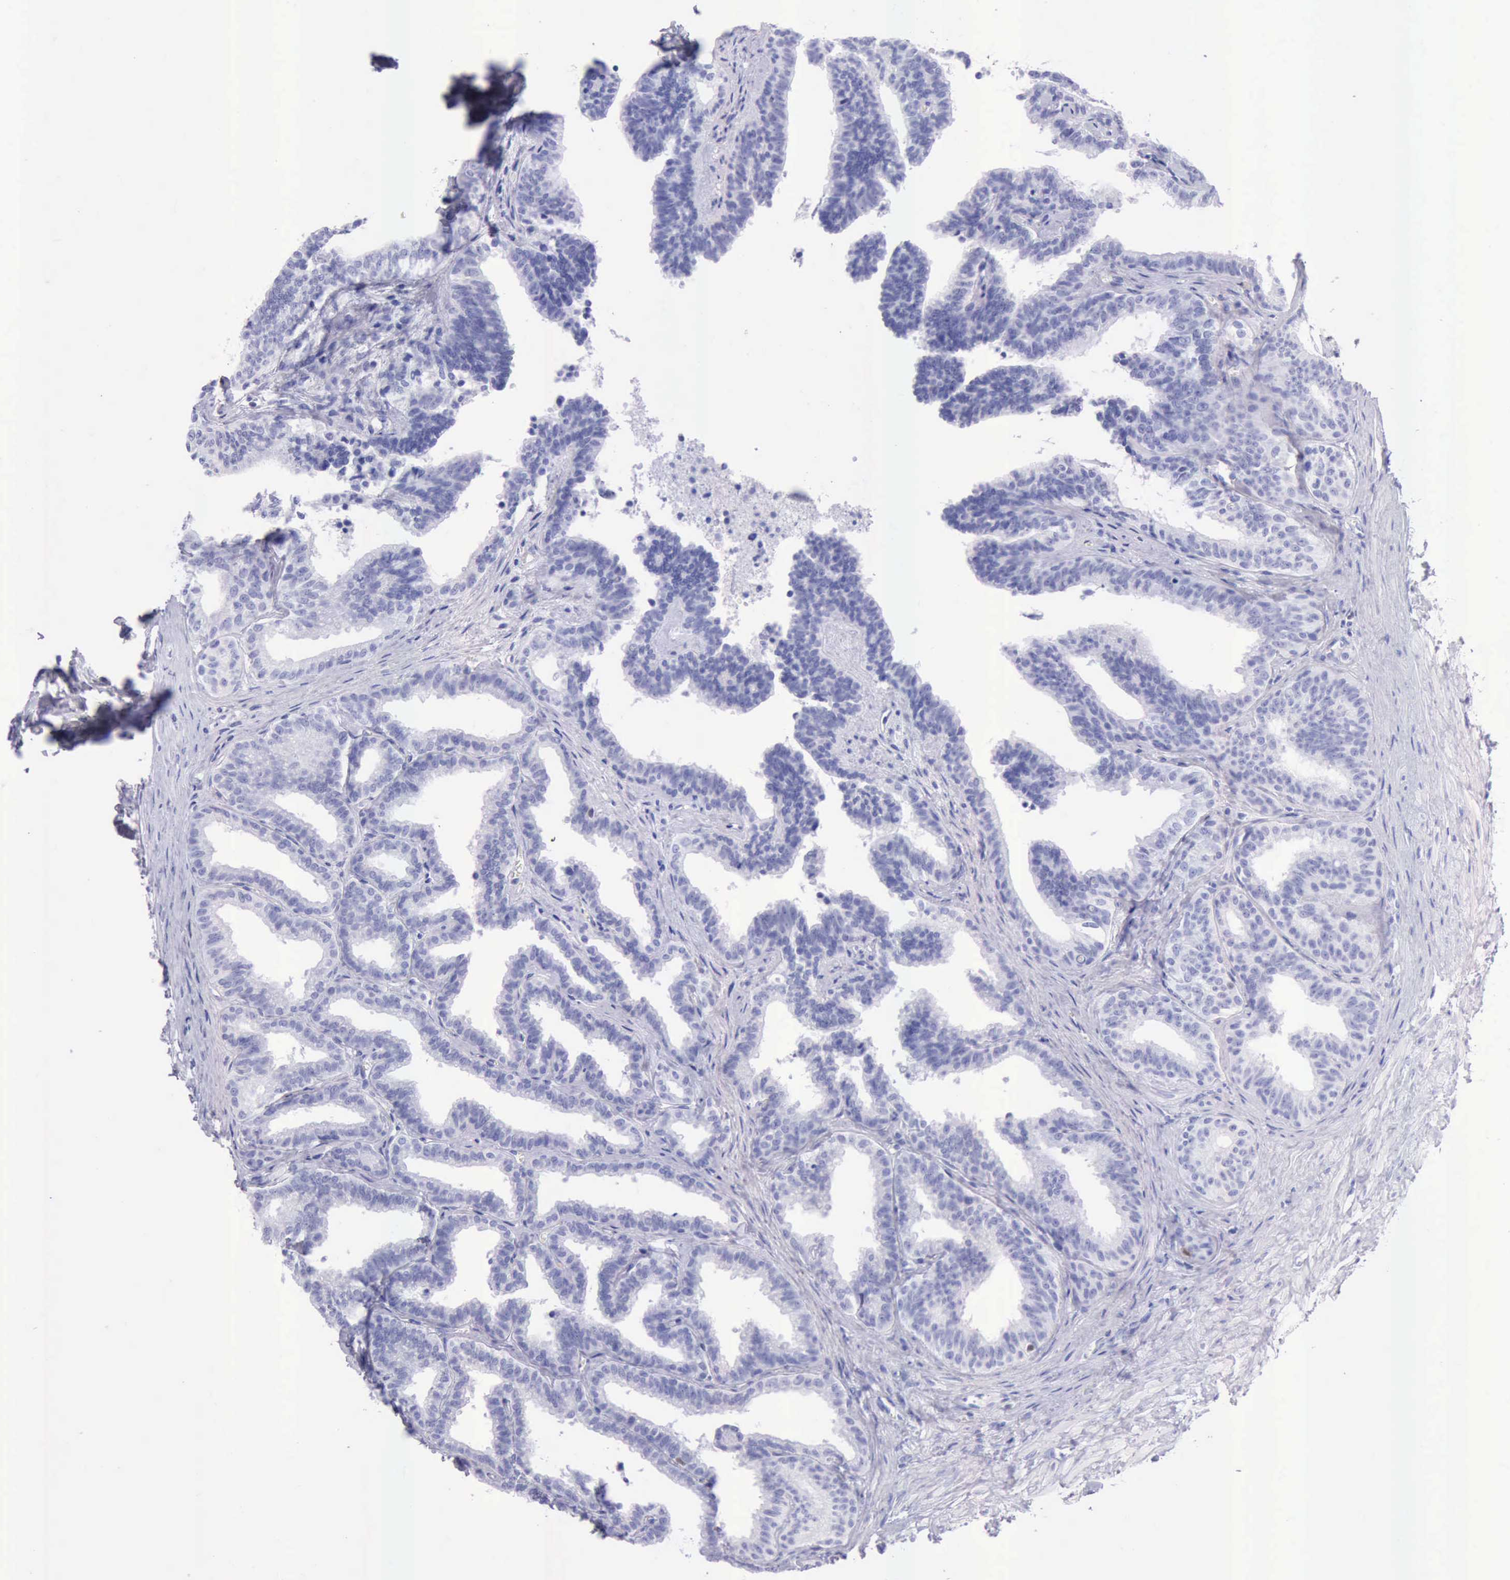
{"staining": {"intensity": "negative", "quantity": "none", "location": "none"}, "tissue": "seminal vesicle", "cell_type": "Glandular cells", "image_type": "normal", "snomed": [{"axis": "morphology", "description": "Normal tissue, NOS"}, {"axis": "topography", "description": "Seminal veicle"}], "caption": "IHC of benign human seminal vesicle exhibits no staining in glandular cells.", "gene": "MCM2", "patient": {"sex": "male", "age": 26}}